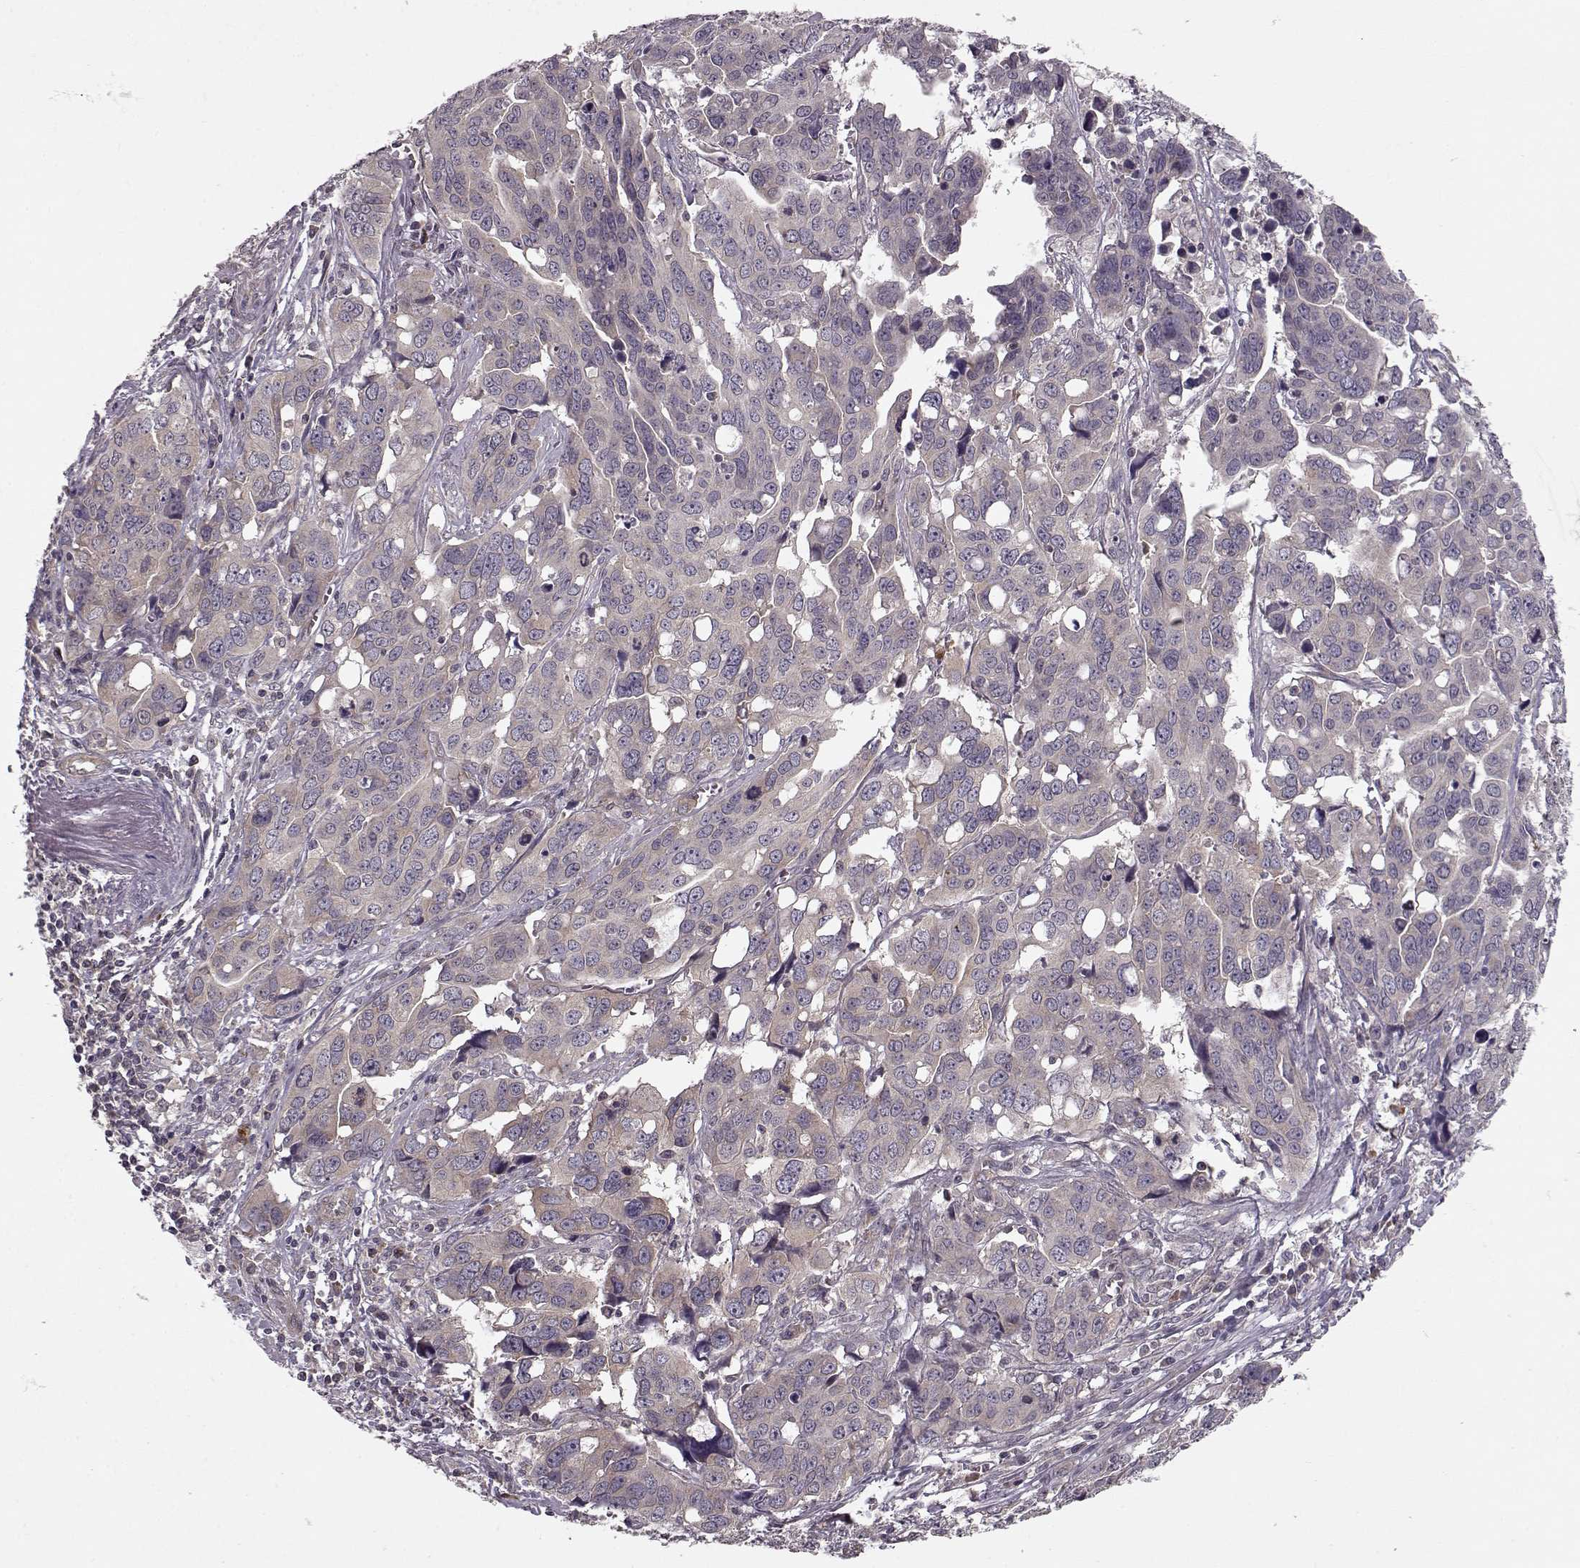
{"staining": {"intensity": "weak", "quantity": "<25%", "location": "cytoplasmic/membranous"}, "tissue": "ovarian cancer", "cell_type": "Tumor cells", "image_type": "cancer", "snomed": [{"axis": "morphology", "description": "Carcinoma, endometroid"}, {"axis": "topography", "description": "Ovary"}], "caption": "IHC micrograph of ovarian endometroid carcinoma stained for a protein (brown), which demonstrates no staining in tumor cells. The staining is performed using DAB (3,3'-diaminobenzidine) brown chromogen with nuclei counter-stained in using hematoxylin.", "gene": "SLAIN2", "patient": {"sex": "female", "age": 78}}